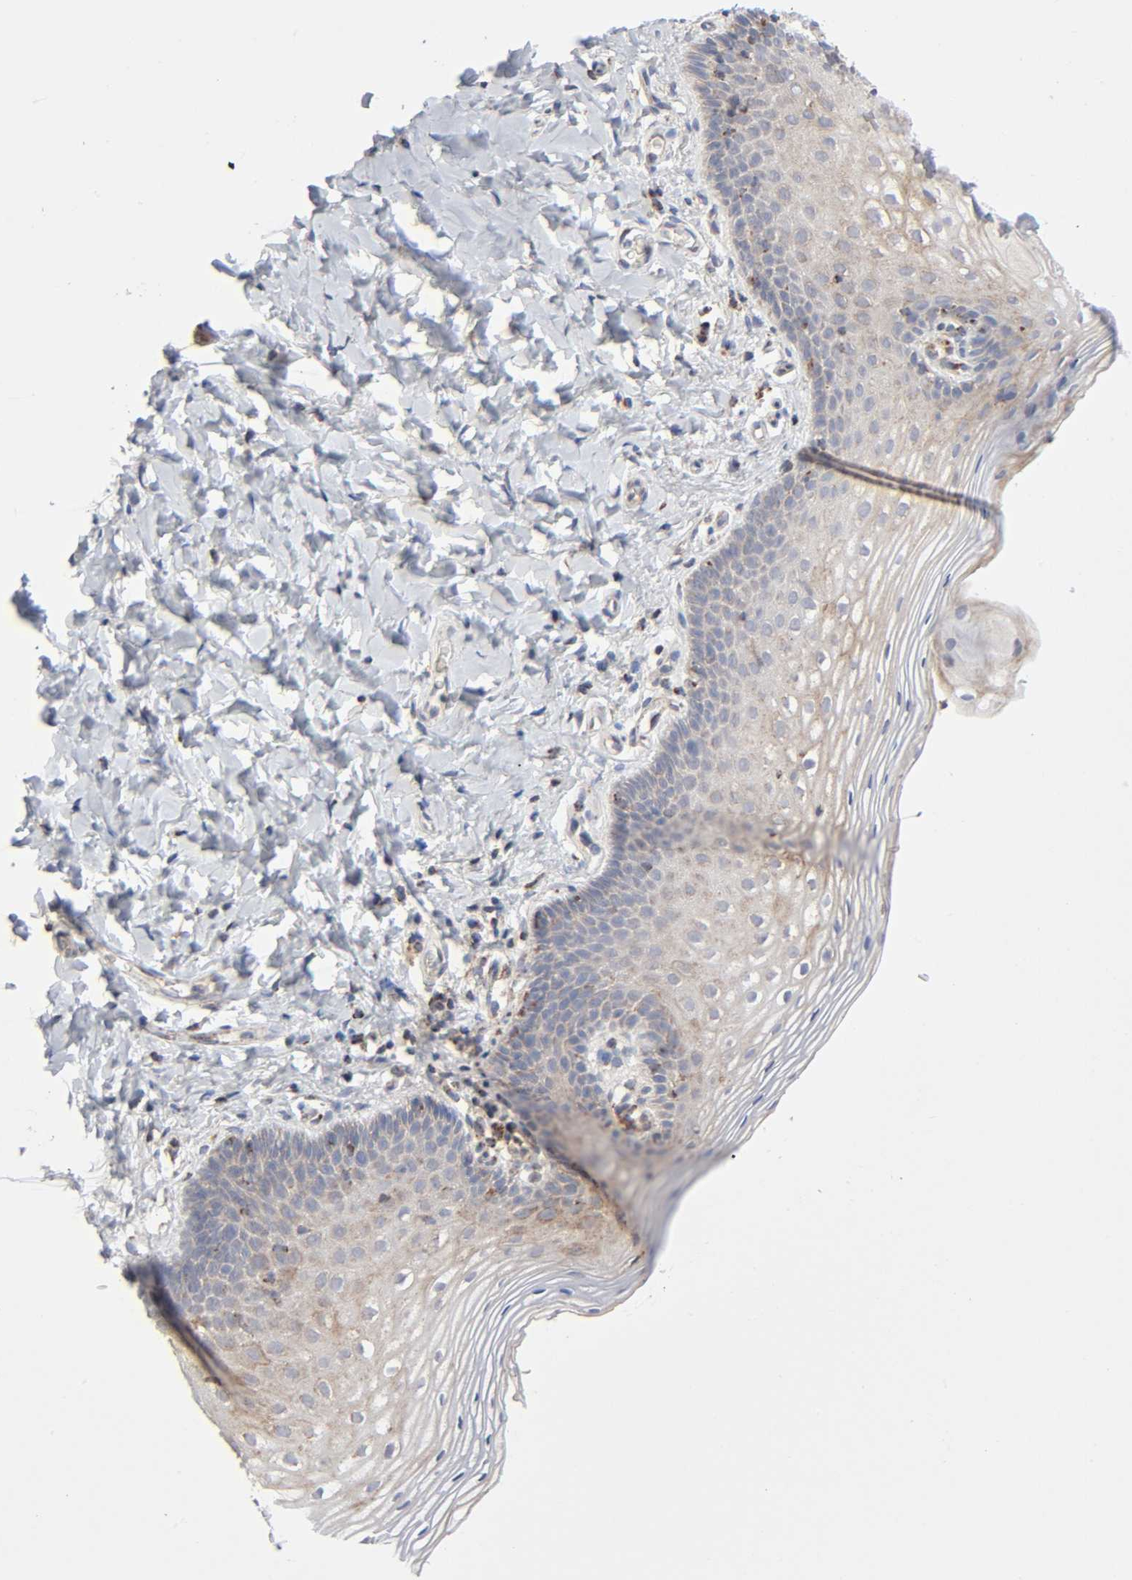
{"staining": {"intensity": "moderate", "quantity": ">75%", "location": "cytoplasmic/membranous"}, "tissue": "vagina", "cell_type": "Squamous epithelial cells", "image_type": "normal", "snomed": [{"axis": "morphology", "description": "Normal tissue, NOS"}, {"axis": "topography", "description": "Vagina"}], "caption": "A medium amount of moderate cytoplasmic/membranous staining is appreciated in approximately >75% of squamous epithelial cells in unremarkable vagina. Using DAB (brown) and hematoxylin (blue) stains, captured at high magnification using brightfield microscopy.", "gene": "SYT16", "patient": {"sex": "female", "age": 55}}